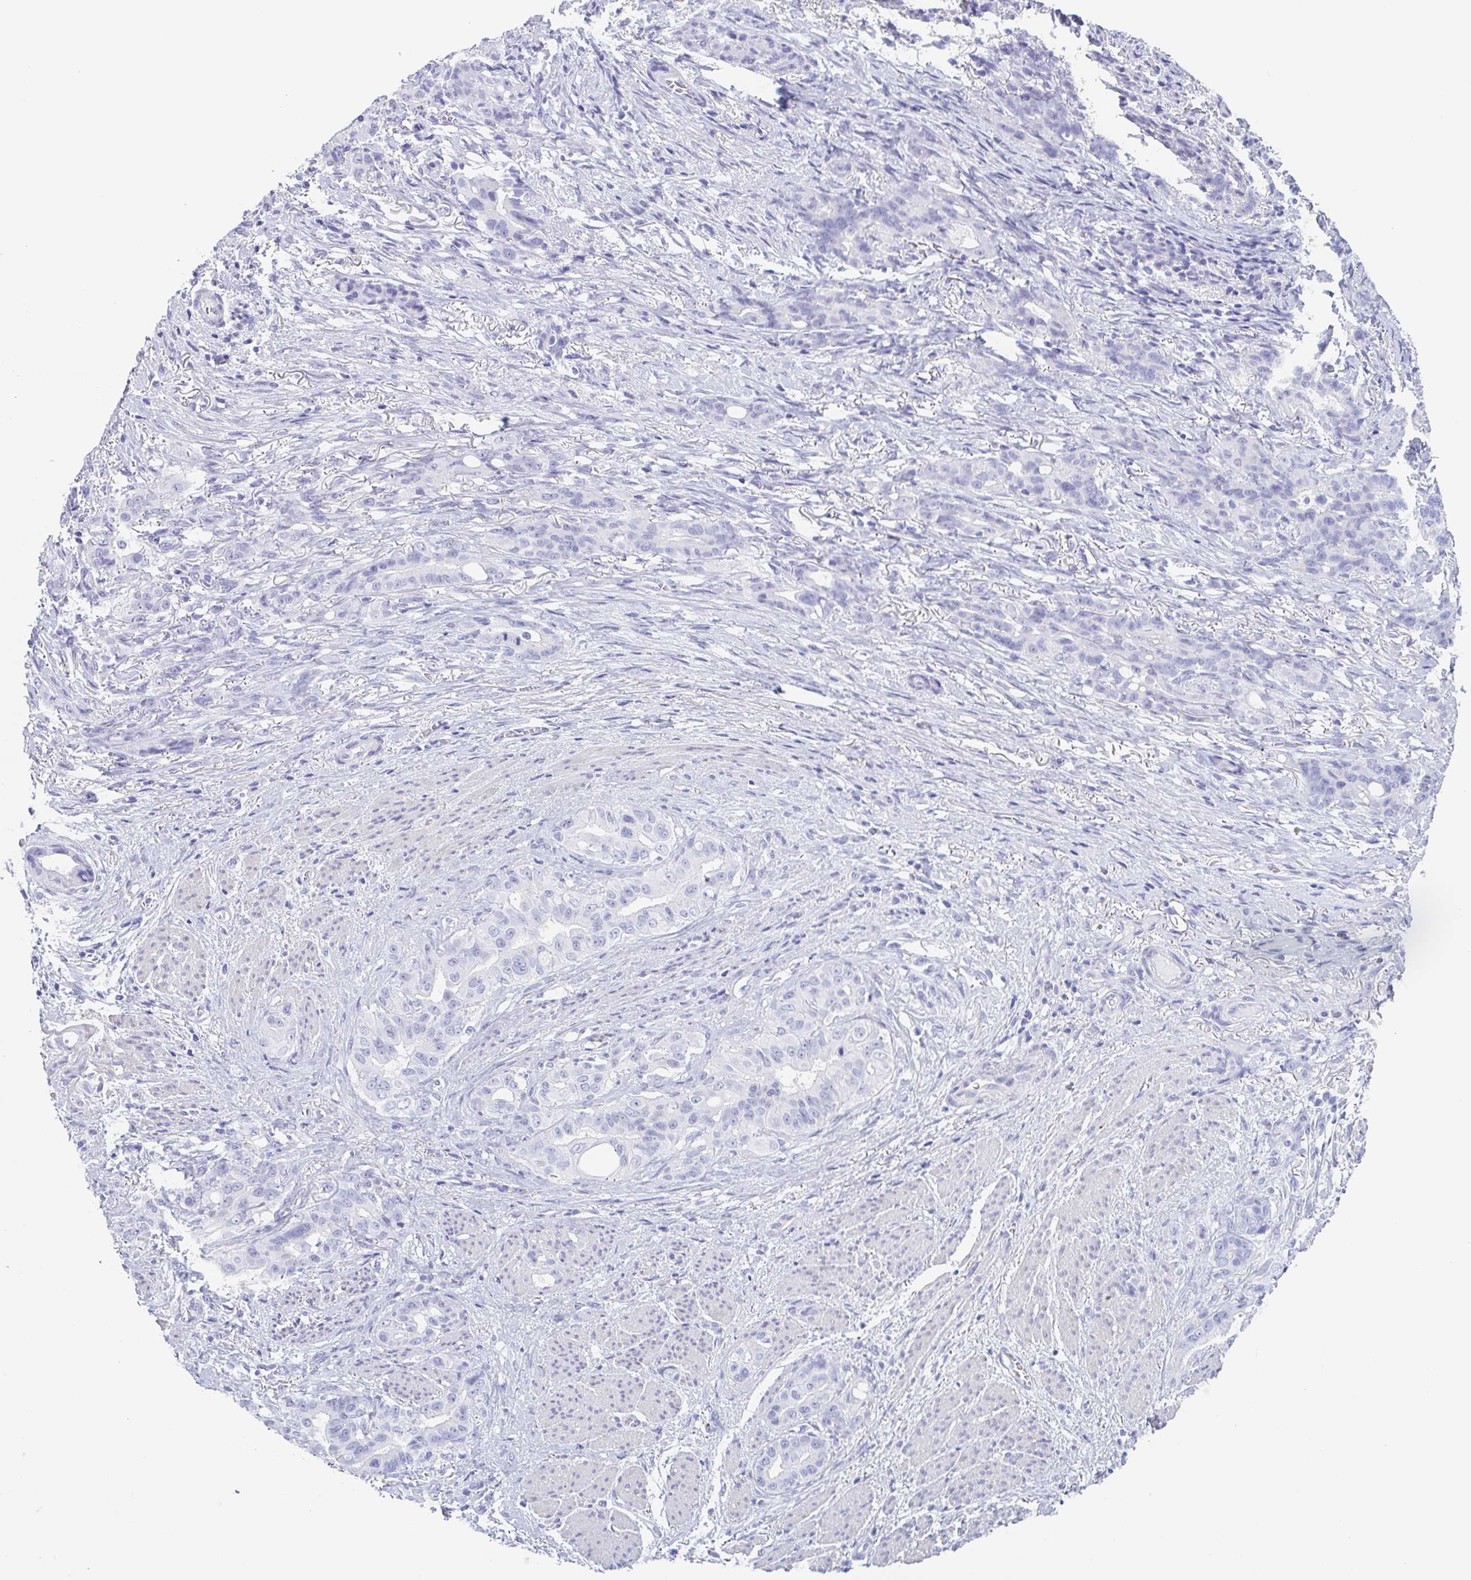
{"staining": {"intensity": "negative", "quantity": "none", "location": "none"}, "tissue": "stomach cancer", "cell_type": "Tumor cells", "image_type": "cancer", "snomed": [{"axis": "morphology", "description": "Normal tissue, NOS"}, {"axis": "morphology", "description": "Adenocarcinoma, NOS"}, {"axis": "topography", "description": "Esophagus"}, {"axis": "topography", "description": "Stomach, upper"}], "caption": "High magnification brightfield microscopy of adenocarcinoma (stomach) stained with DAB (brown) and counterstained with hematoxylin (blue): tumor cells show no significant positivity.", "gene": "TAGLN3", "patient": {"sex": "male", "age": 62}}